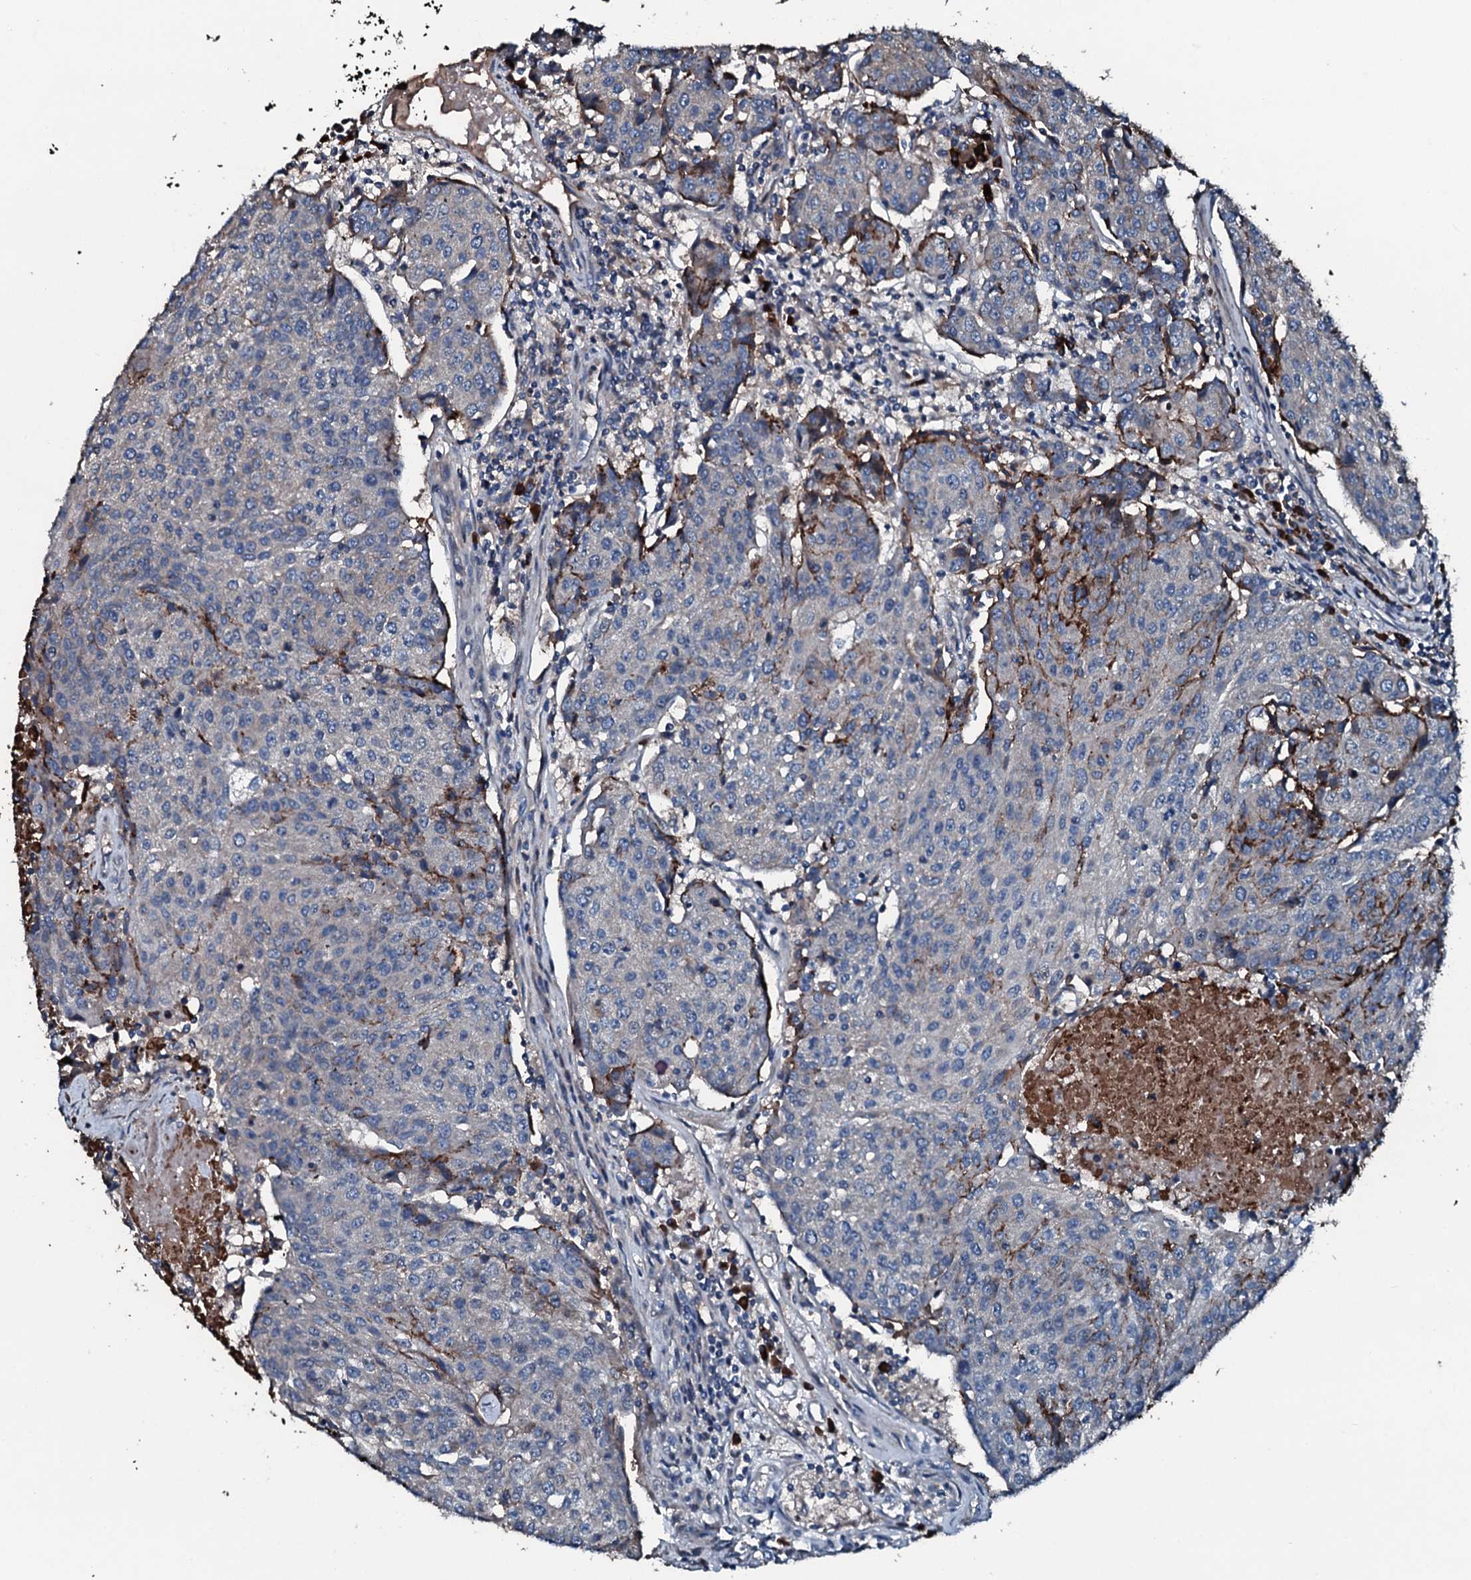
{"staining": {"intensity": "moderate", "quantity": "<25%", "location": "cytoplasmic/membranous"}, "tissue": "urothelial cancer", "cell_type": "Tumor cells", "image_type": "cancer", "snomed": [{"axis": "morphology", "description": "Urothelial carcinoma, High grade"}, {"axis": "topography", "description": "Urinary bladder"}], "caption": "Brown immunohistochemical staining in urothelial carcinoma (high-grade) demonstrates moderate cytoplasmic/membranous expression in about <25% of tumor cells.", "gene": "AARS1", "patient": {"sex": "female", "age": 85}}